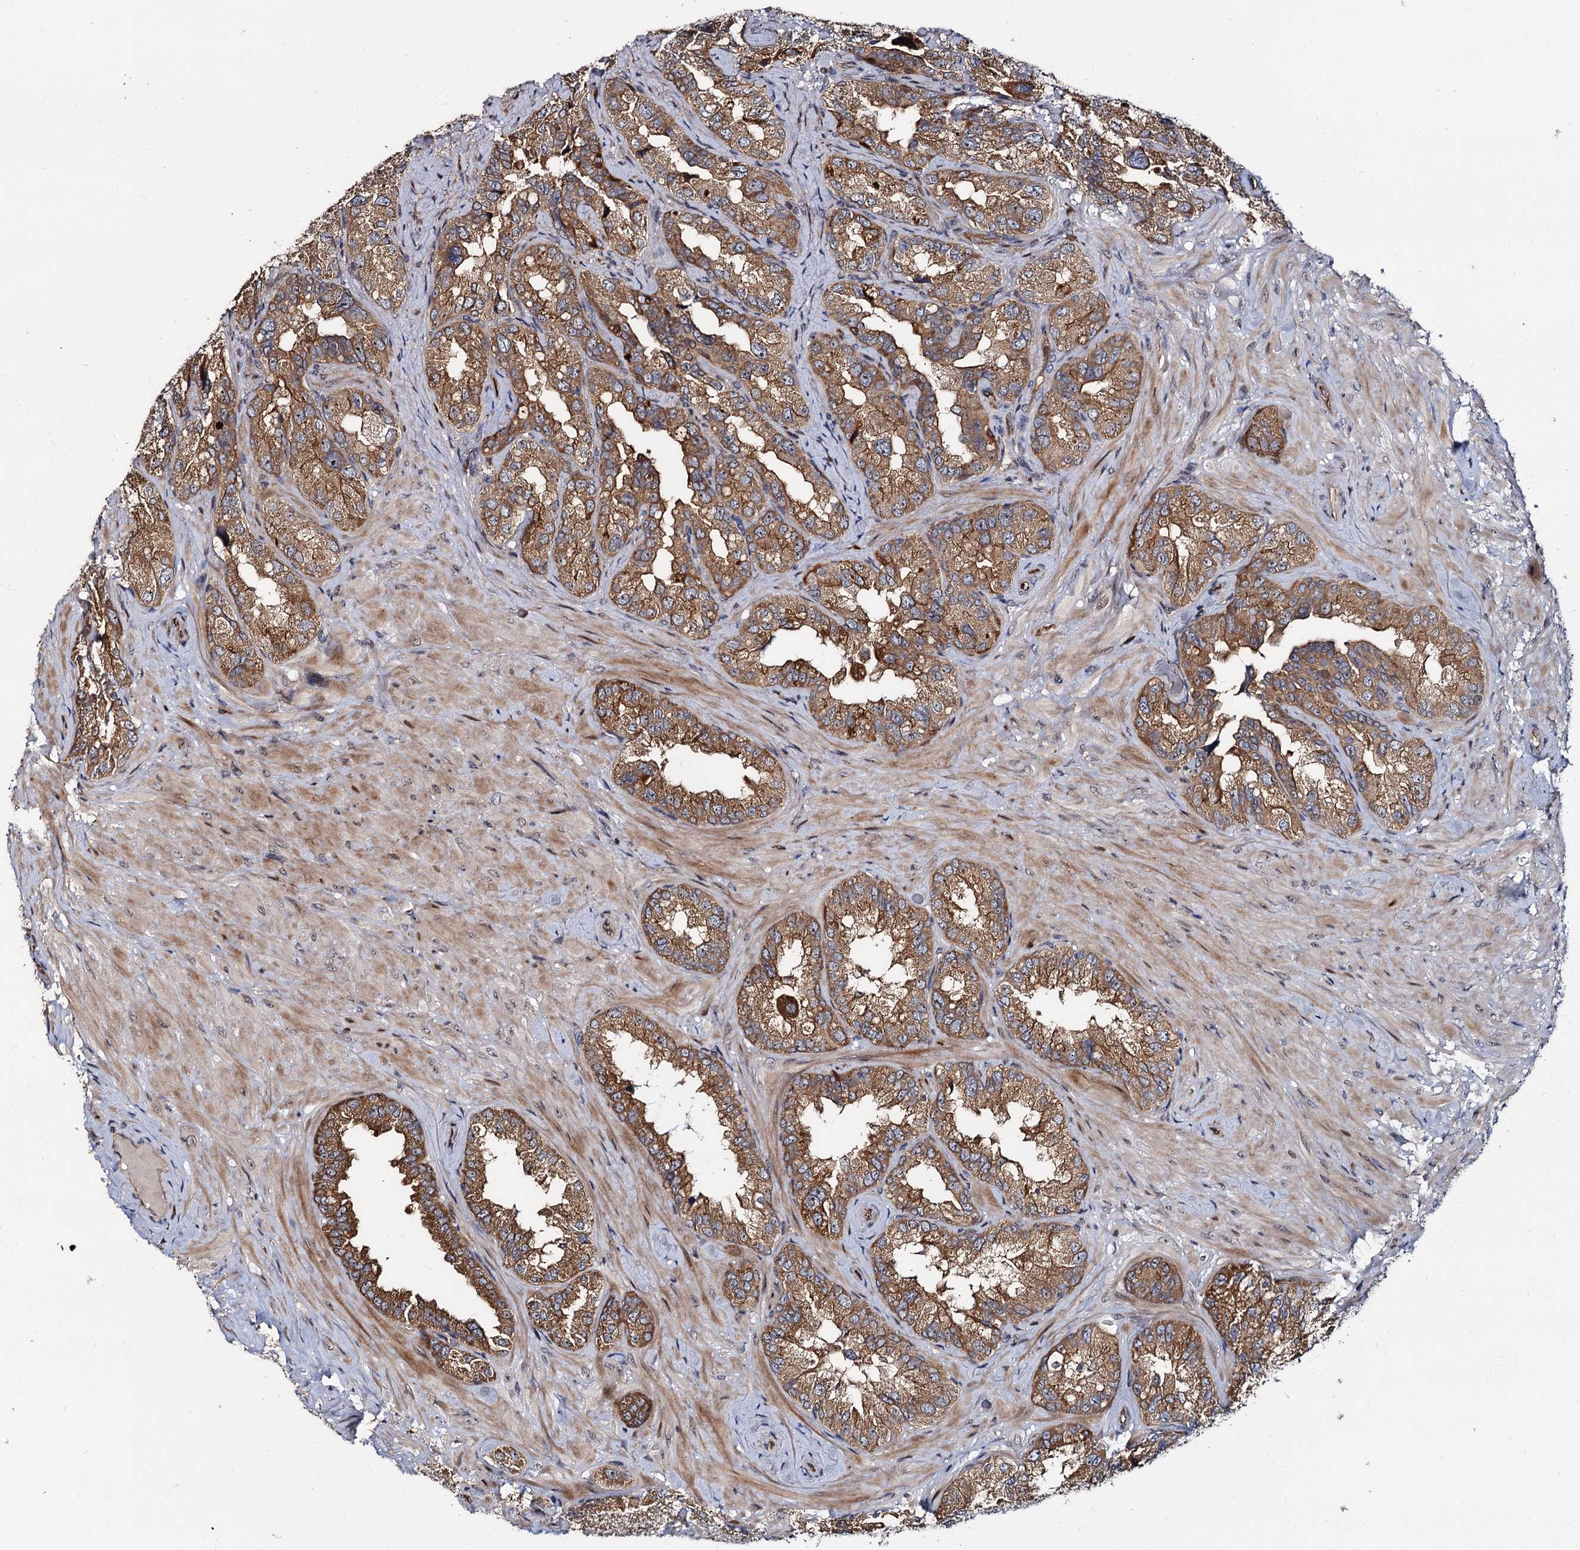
{"staining": {"intensity": "moderate", "quantity": ">75%", "location": "cytoplasmic/membranous"}, "tissue": "seminal vesicle", "cell_type": "Glandular cells", "image_type": "normal", "snomed": [{"axis": "morphology", "description": "Normal tissue, NOS"}, {"axis": "topography", "description": "Seminal veicle"}, {"axis": "topography", "description": "Peripheral nerve tissue"}], "caption": "Seminal vesicle stained with a brown dye reveals moderate cytoplasmic/membranous positive positivity in approximately >75% of glandular cells.", "gene": "WWC3", "patient": {"sex": "male", "age": 67}}